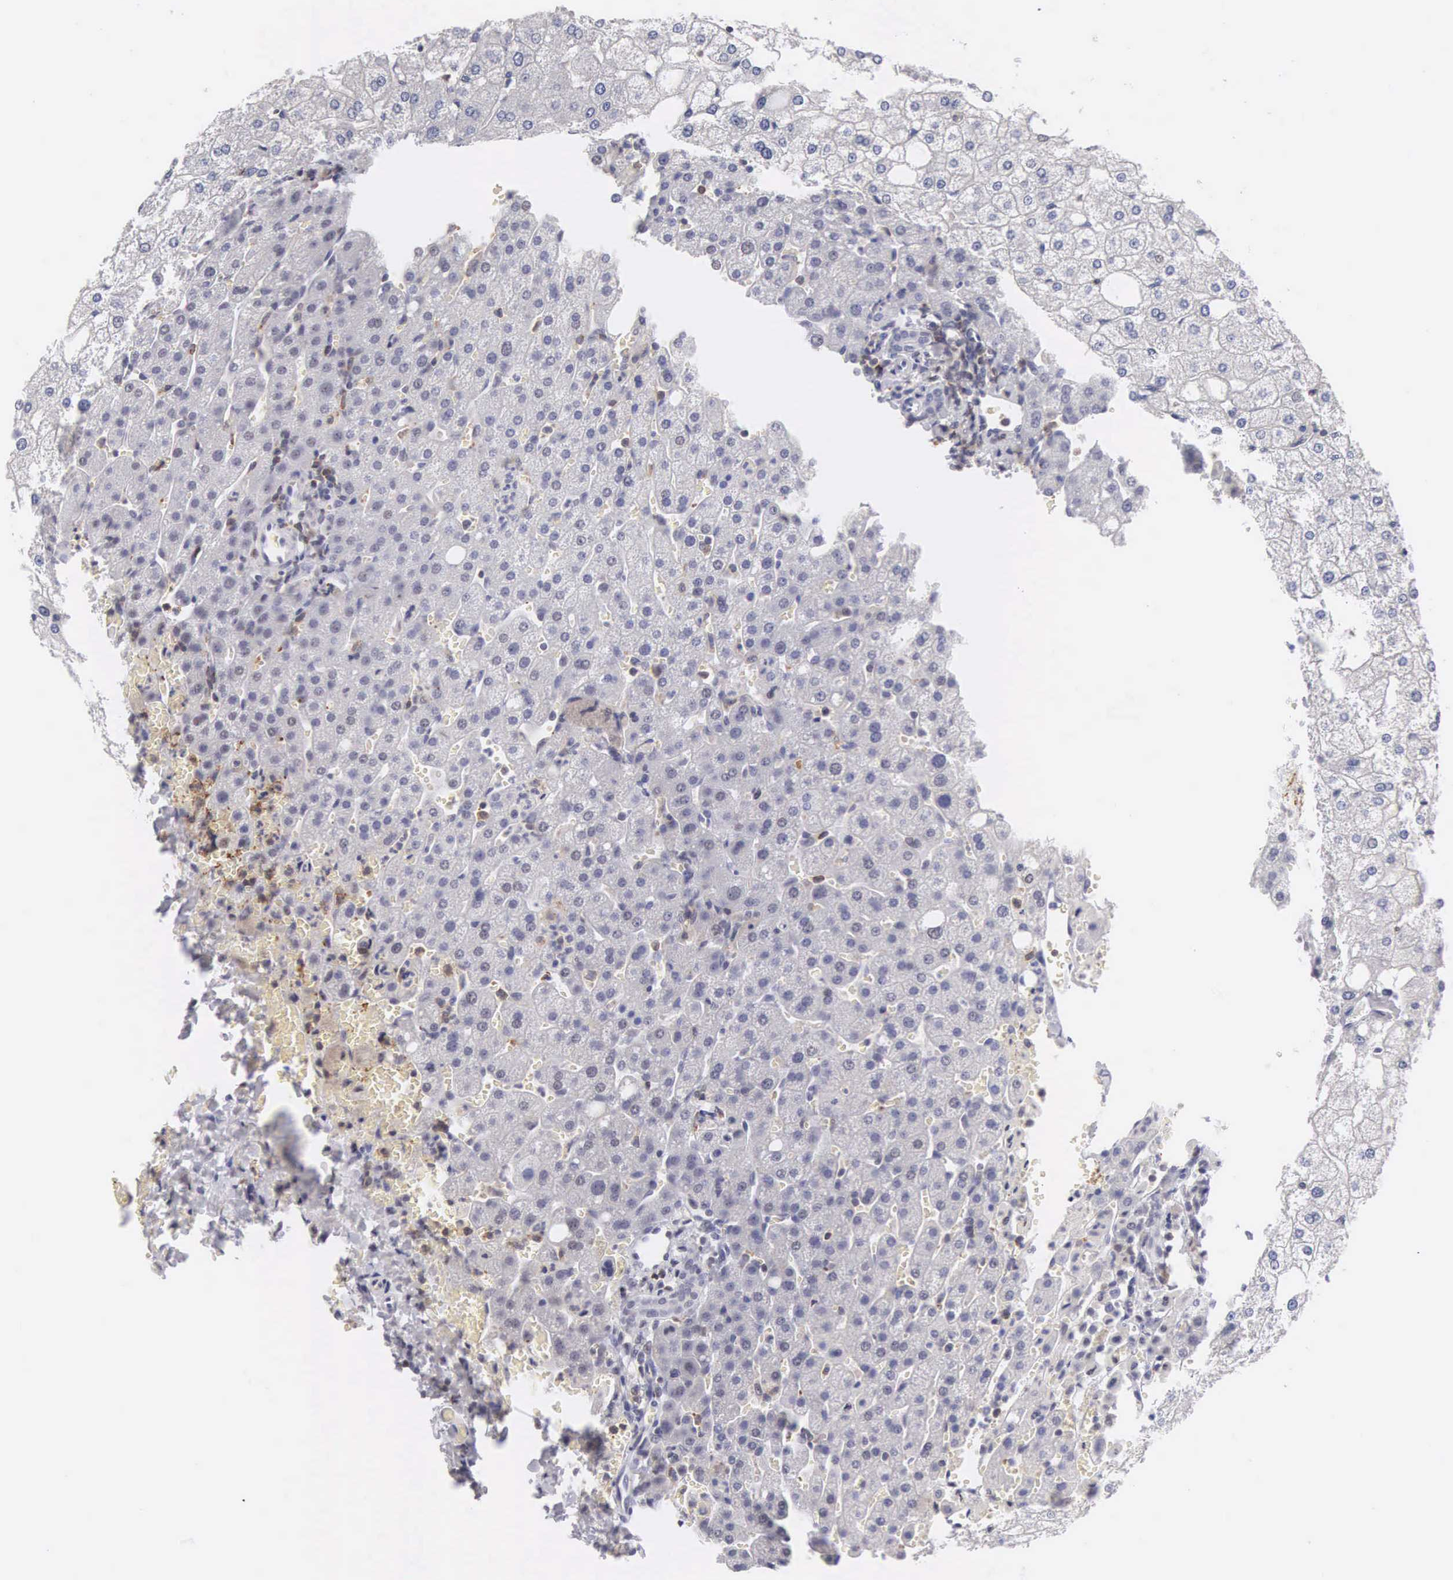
{"staining": {"intensity": "negative", "quantity": "none", "location": "none"}, "tissue": "liver", "cell_type": "Cholangiocytes", "image_type": "normal", "snomed": [{"axis": "morphology", "description": "Normal tissue, NOS"}, {"axis": "morphology", "description": "Adenocarcinoma, metastatic, NOS"}, {"axis": "topography", "description": "Liver"}], "caption": "Liver stained for a protein using IHC shows no expression cholangiocytes.", "gene": "FAM47A", "patient": {"sex": "male", "age": 38}}